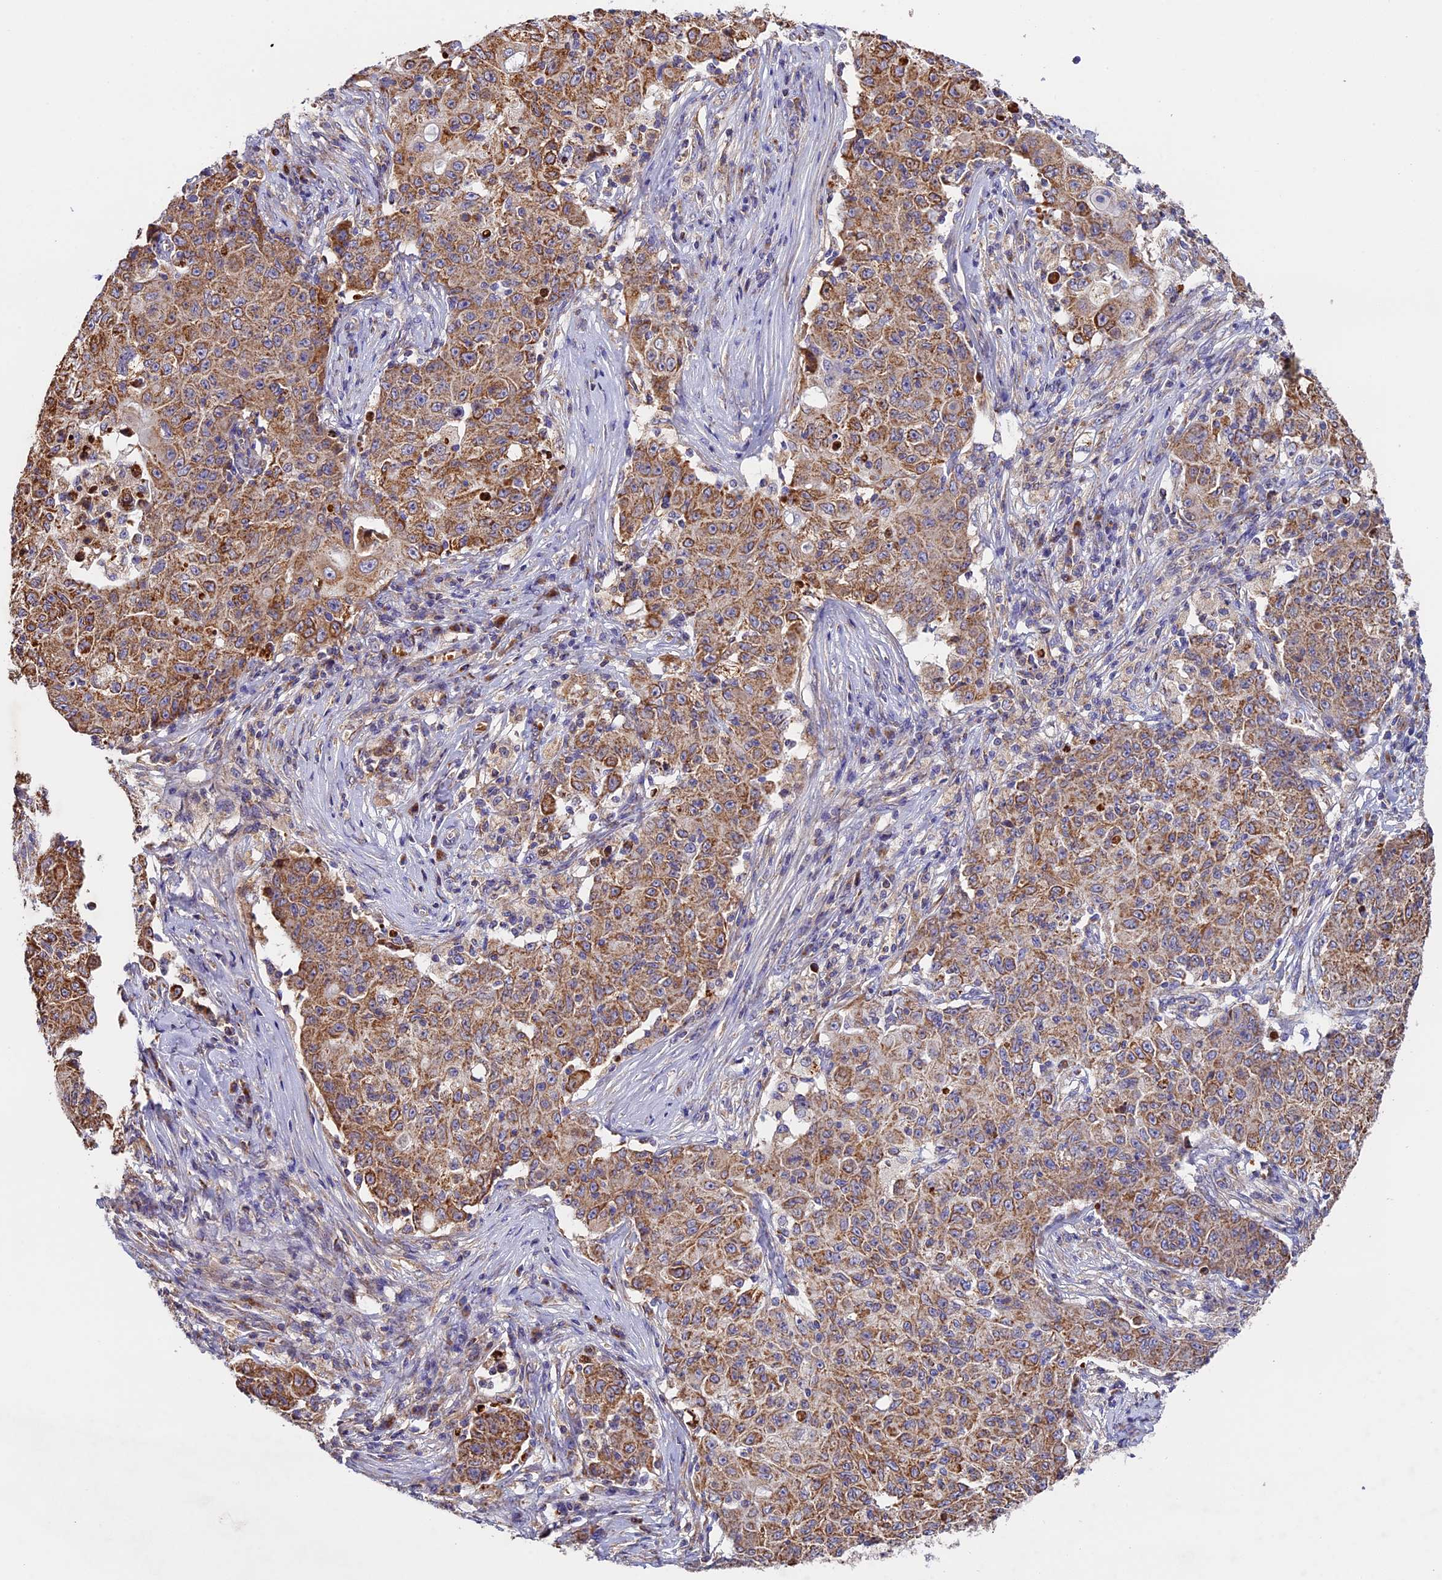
{"staining": {"intensity": "moderate", "quantity": ">75%", "location": "cytoplasmic/membranous"}, "tissue": "ovarian cancer", "cell_type": "Tumor cells", "image_type": "cancer", "snomed": [{"axis": "morphology", "description": "Carcinoma, endometroid"}, {"axis": "topography", "description": "Ovary"}], "caption": "Ovarian endometroid carcinoma was stained to show a protein in brown. There is medium levels of moderate cytoplasmic/membranous staining in about >75% of tumor cells.", "gene": "OCEL1", "patient": {"sex": "female", "age": 42}}